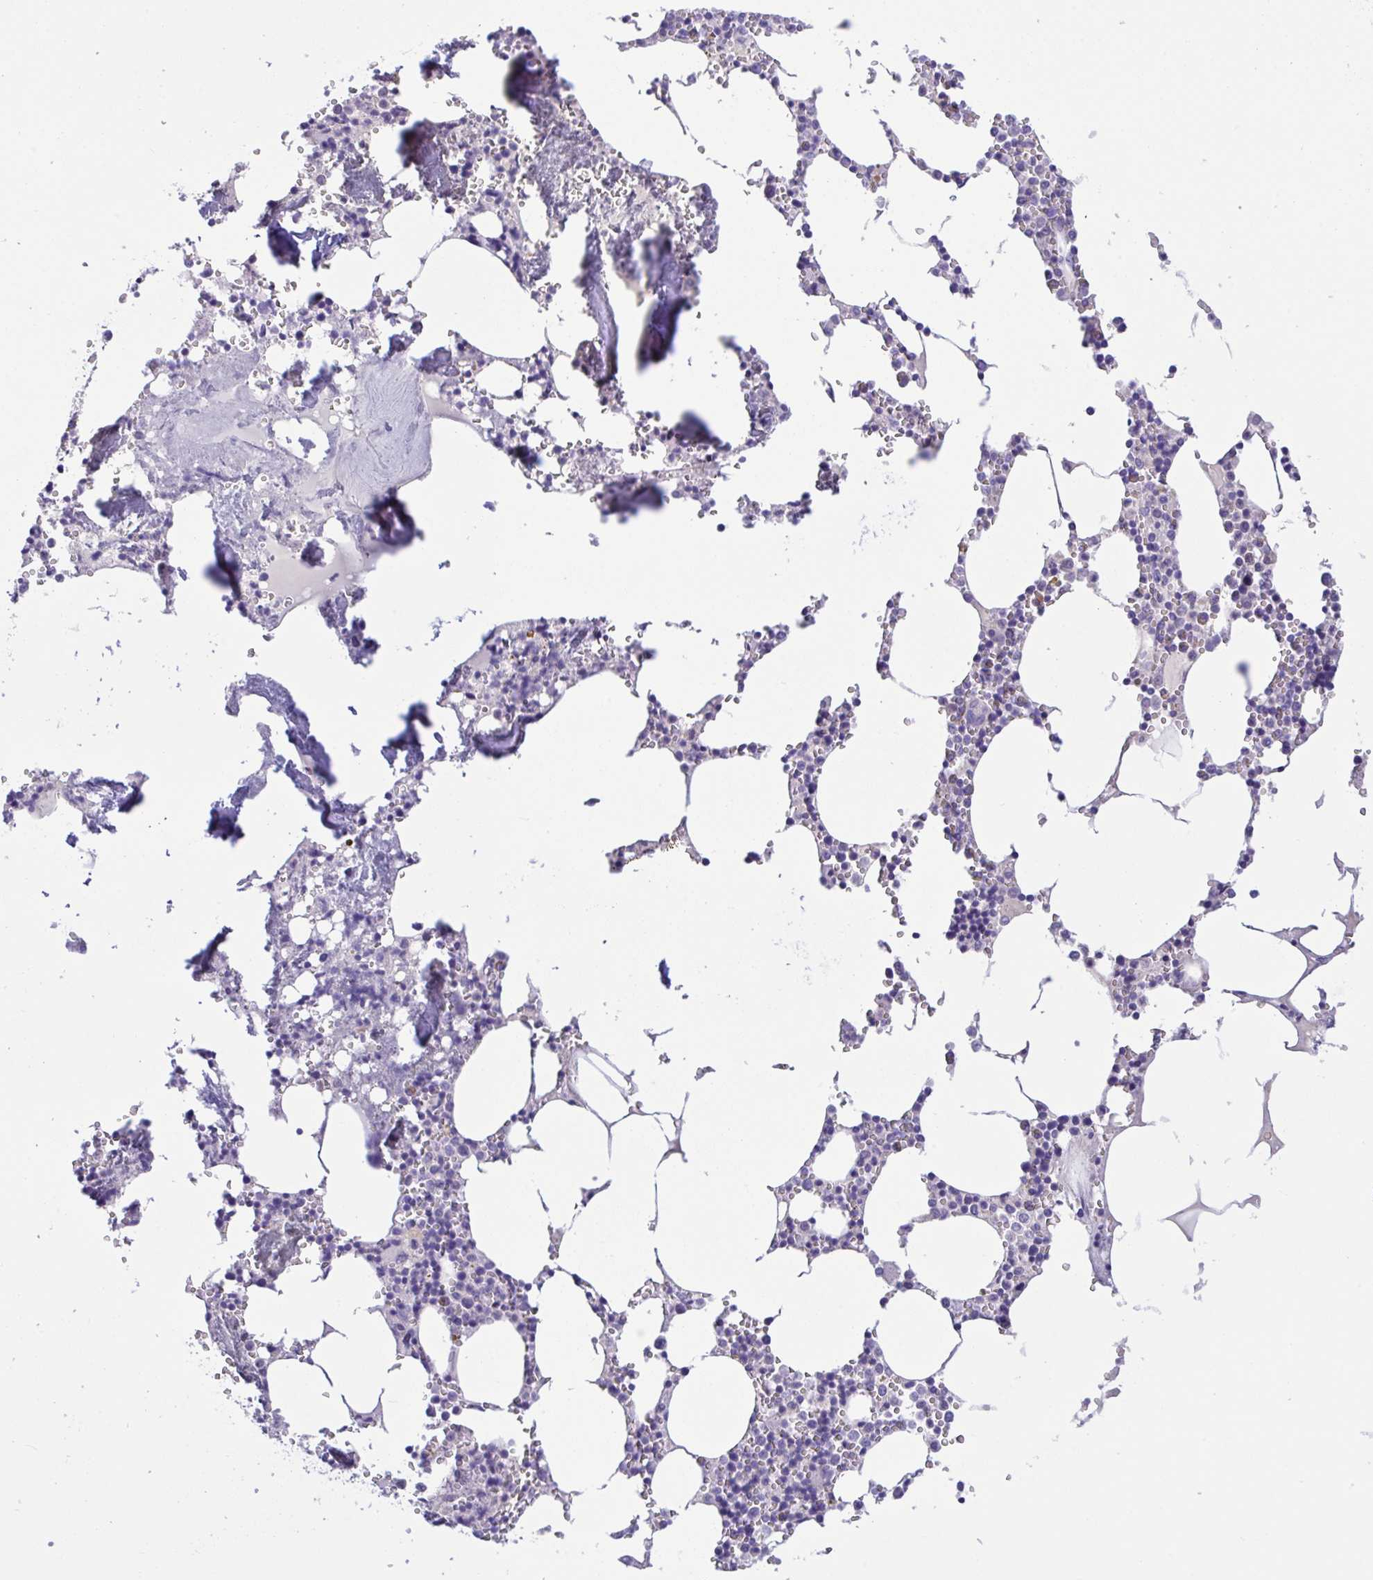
{"staining": {"intensity": "strong", "quantity": "<25%", "location": "cytoplasmic/membranous"}, "tissue": "bone marrow", "cell_type": "Hematopoietic cells", "image_type": "normal", "snomed": [{"axis": "morphology", "description": "Normal tissue, NOS"}, {"axis": "topography", "description": "Bone marrow"}], "caption": "The photomicrograph displays staining of normal bone marrow, revealing strong cytoplasmic/membranous protein staining (brown color) within hematopoietic cells. (IHC, brightfield microscopy, high magnification).", "gene": "FBXL20", "patient": {"sex": "male", "age": 54}}